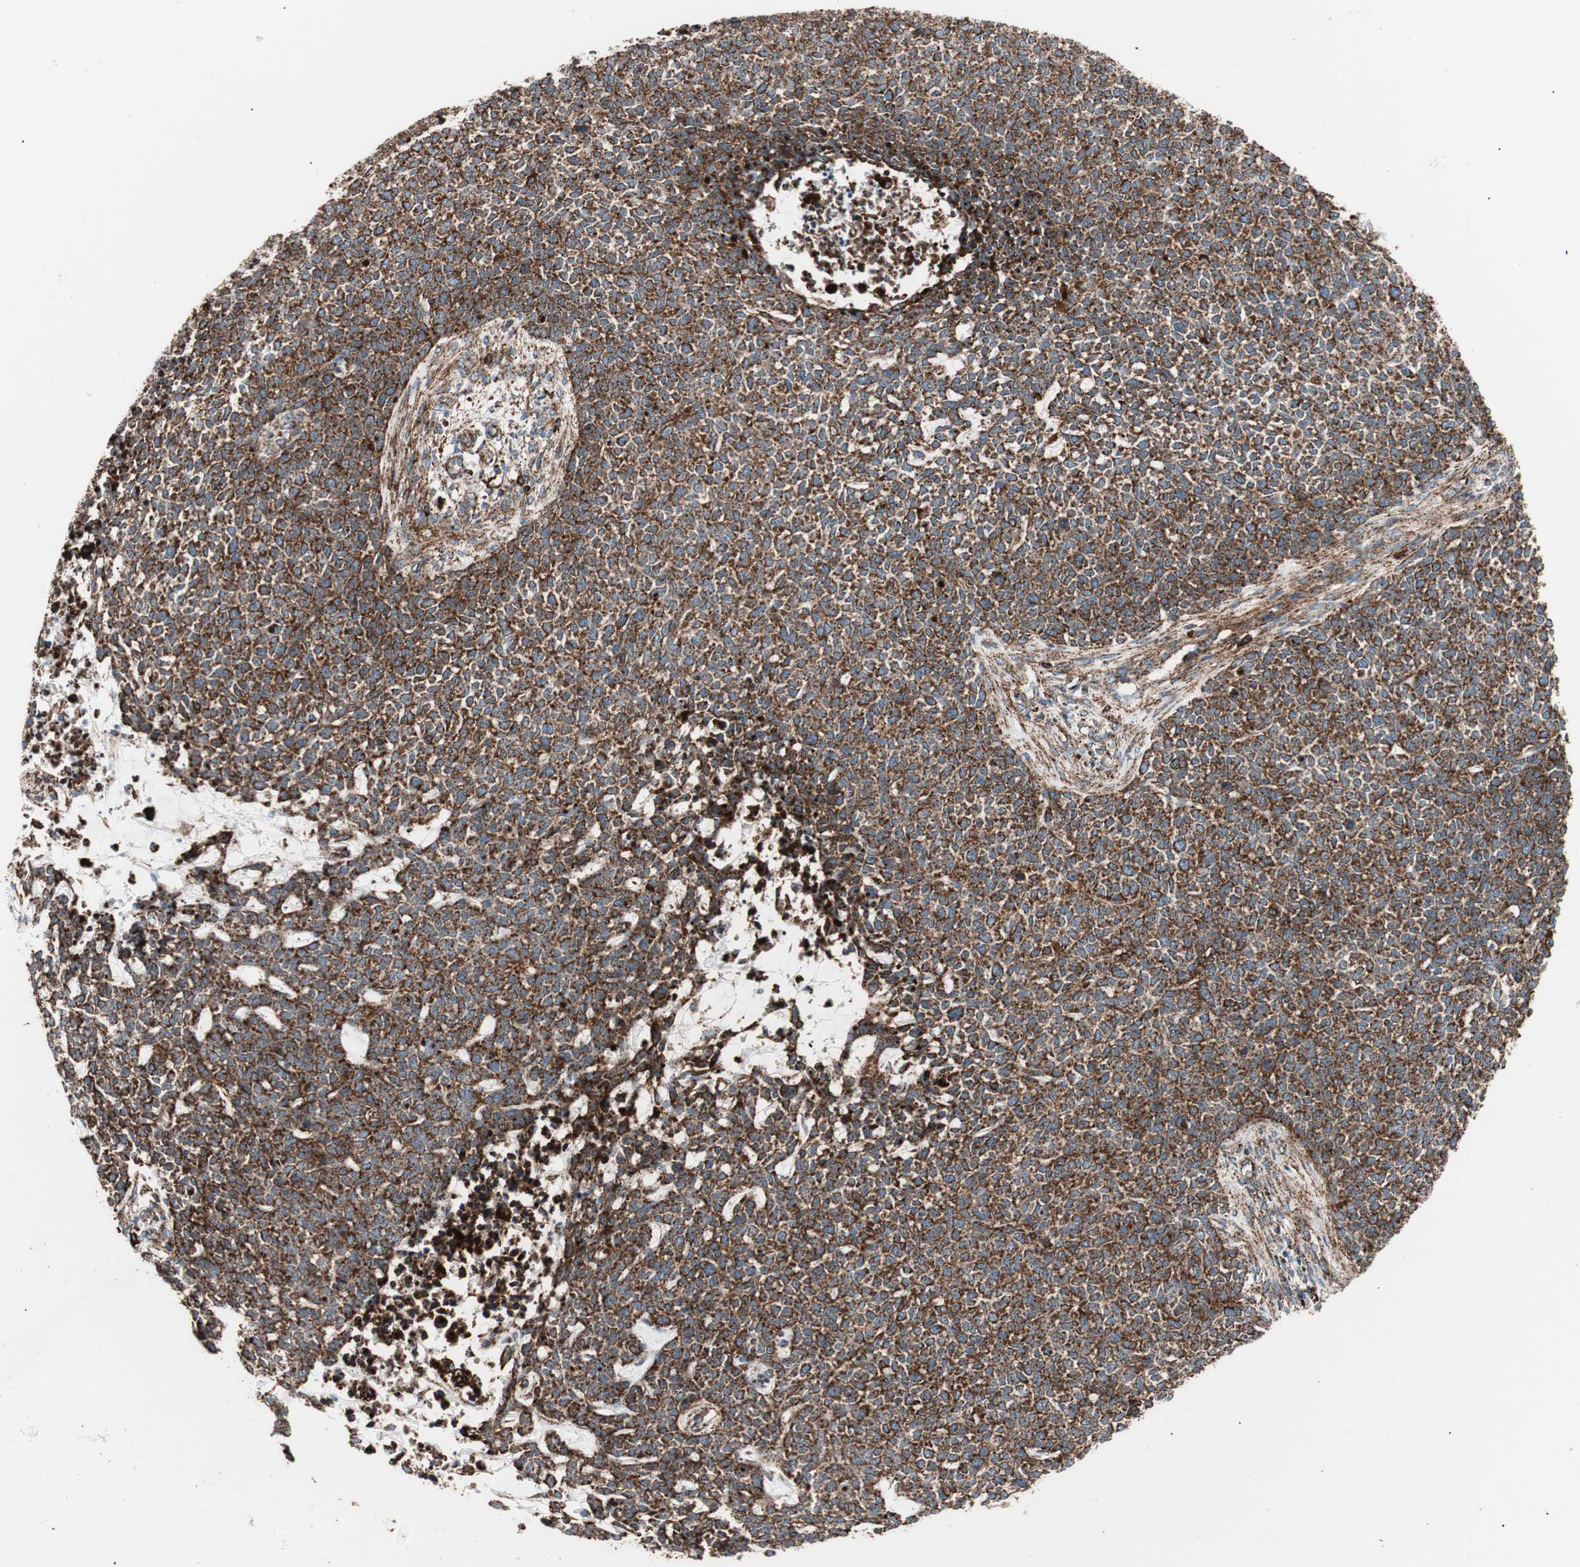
{"staining": {"intensity": "strong", "quantity": ">75%", "location": "cytoplasmic/membranous"}, "tissue": "skin cancer", "cell_type": "Tumor cells", "image_type": "cancer", "snomed": [{"axis": "morphology", "description": "Basal cell carcinoma"}, {"axis": "topography", "description": "Skin"}], "caption": "Skin basal cell carcinoma stained with a protein marker demonstrates strong staining in tumor cells.", "gene": "LAMP1", "patient": {"sex": "female", "age": 84}}